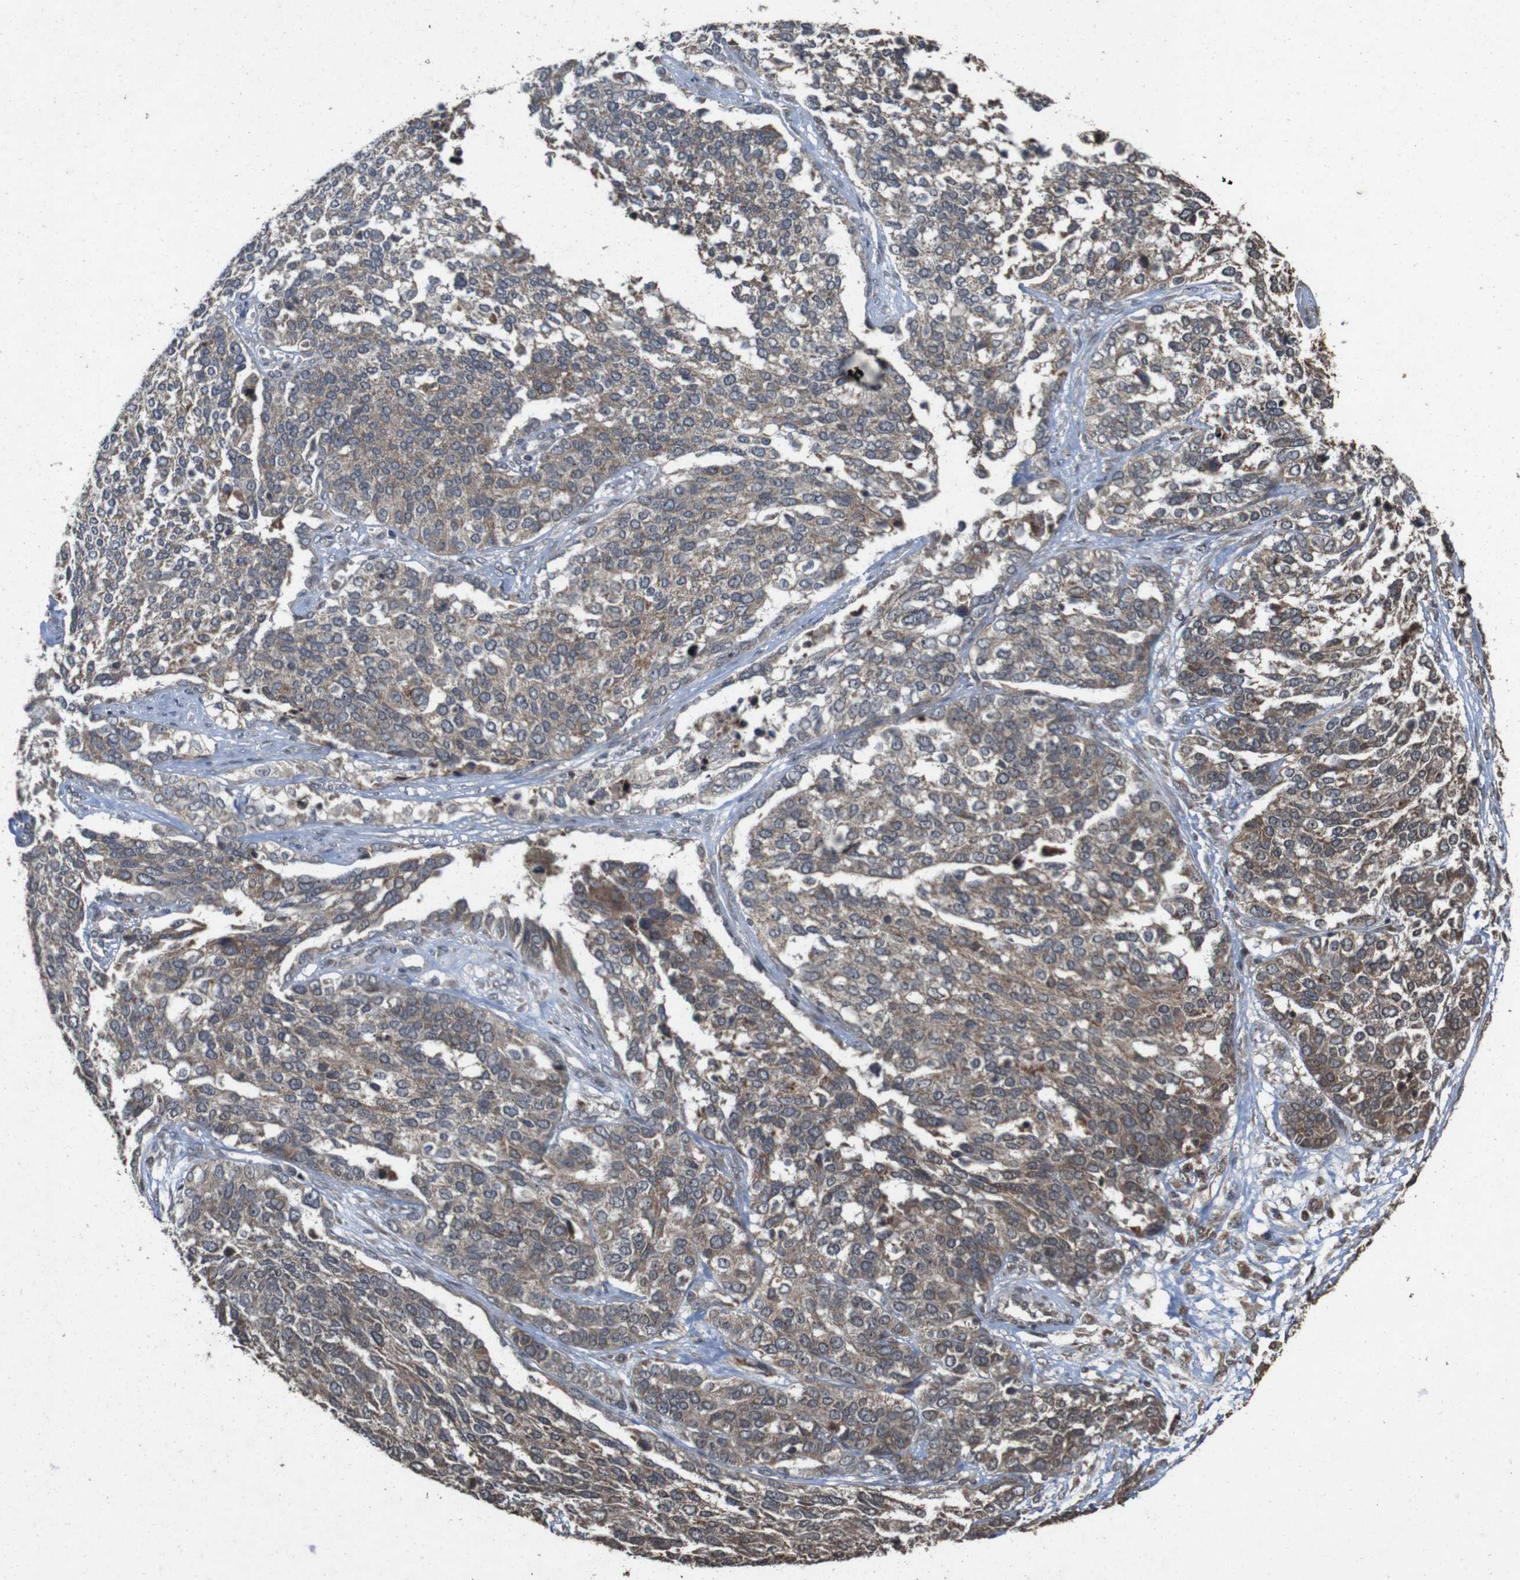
{"staining": {"intensity": "moderate", "quantity": "25%-75%", "location": "cytoplasmic/membranous"}, "tissue": "ovarian cancer", "cell_type": "Tumor cells", "image_type": "cancer", "snomed": [{"axis": "morphology", "description": "Cystadenocarcinoma, serous, NOS"}, {"axis": "topography", "description": "Ovary"}], "caption": "Approximately 25%-75% of tumor cells in human ovarian serous cystadenocarcinoma display moderate cytoplasmic/membranous protein positivity as visualized by brown immunohistochemical staining.", "gene": "SORL1", "patient": {"sex": "female", "age": 44}}